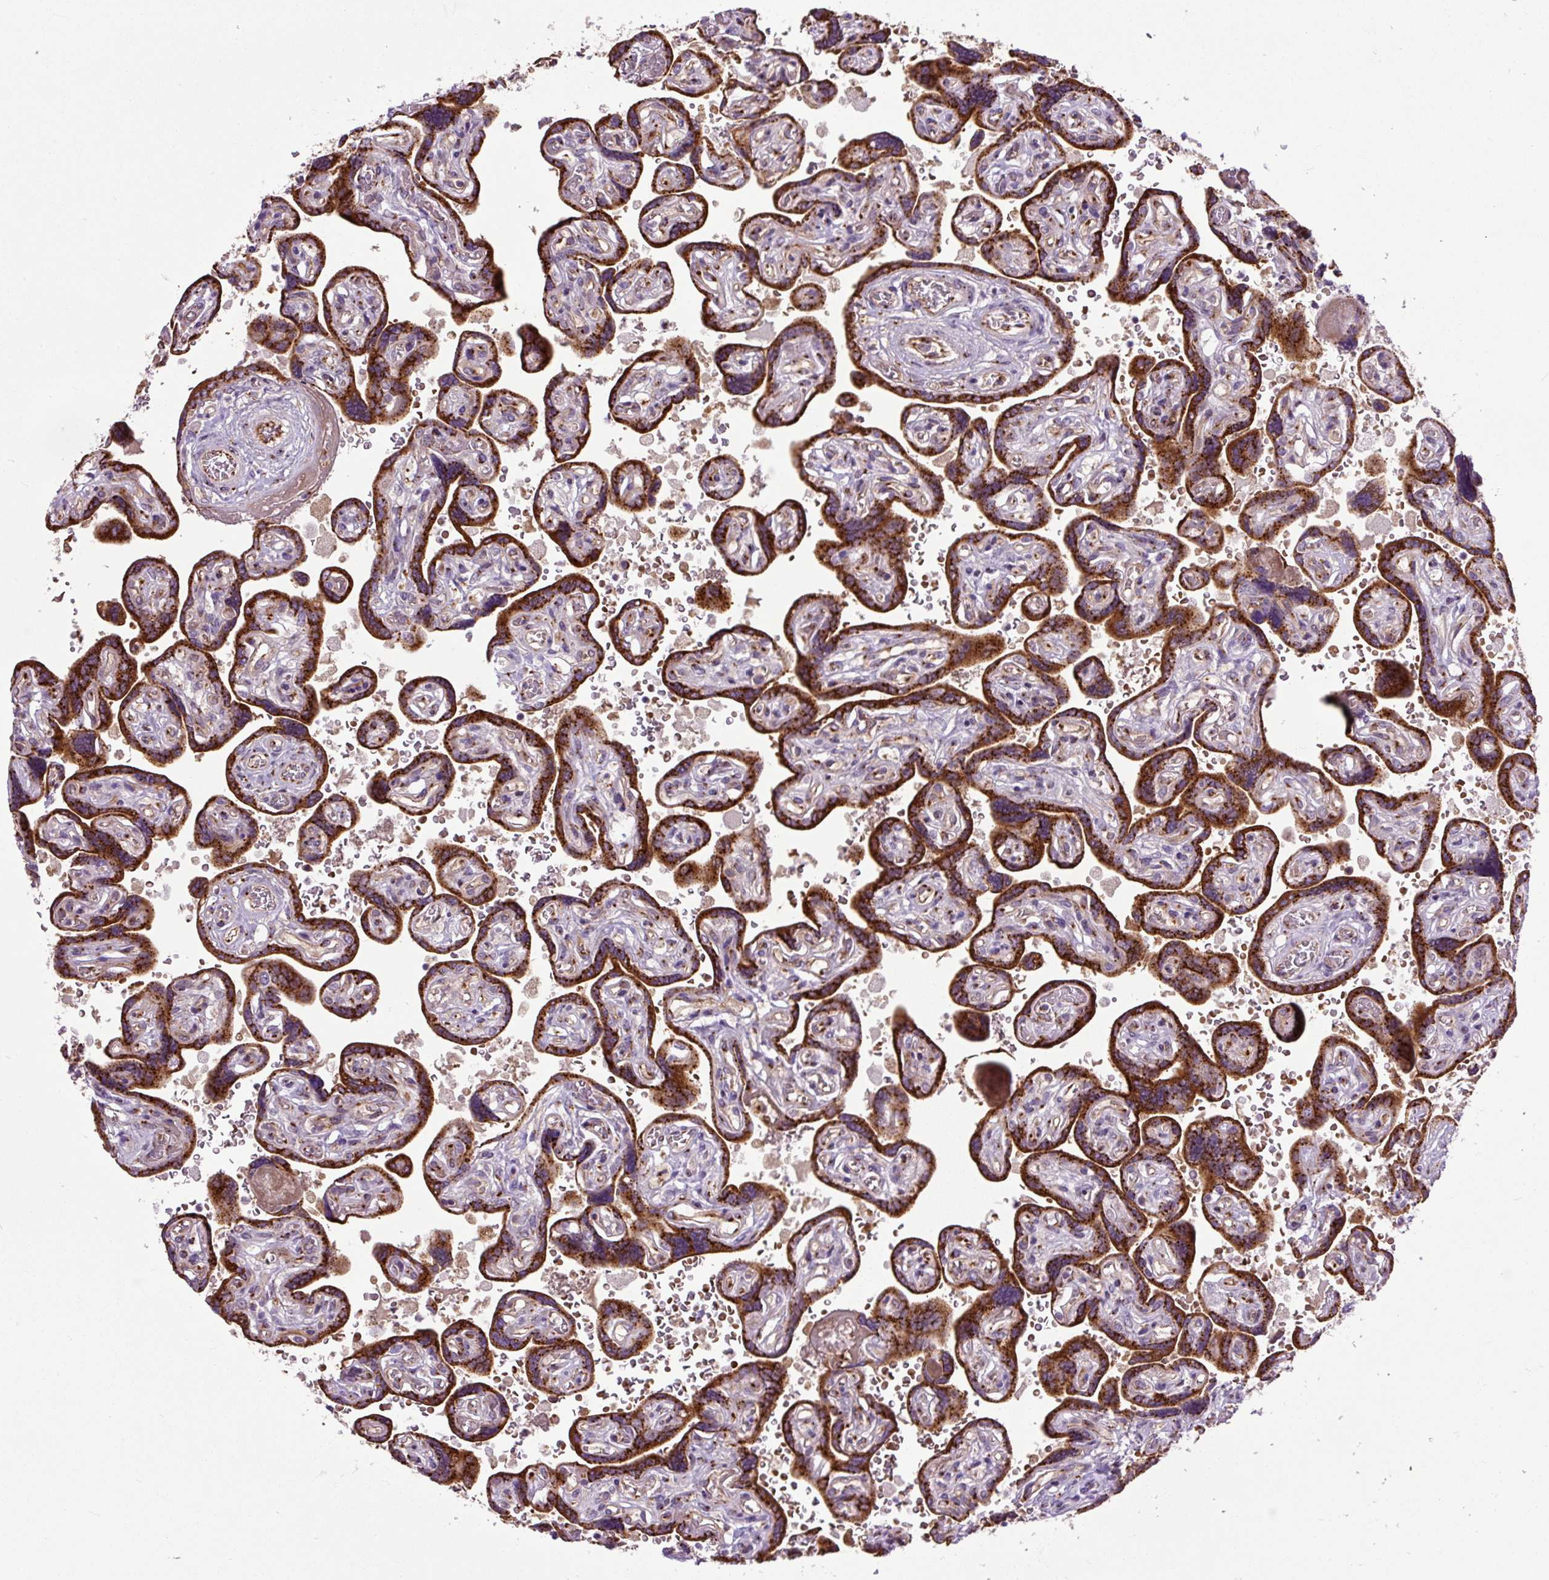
{"staining": {"intensity": "strong", "quantity": ">75%", "location": "cytoplasmic/membranous"}, "tissue": "placenta", "cell_type": "Trophoblastic cells", "image_type": "normal", "snomed": [{"axis": "morphology", "description": "Normal tissue, NOS"}, {"axis": "topography", "description": "Placenta"}], "caption": "A histopathology image showing strong cytoplasmic/membranous expression in approximately >75% of trophoblastic cells in unremarkable placenta, as visualized by brown immunohistochemical staining.", "gene": "MSMP", "patient": {"sex": "female", "age": 32}}